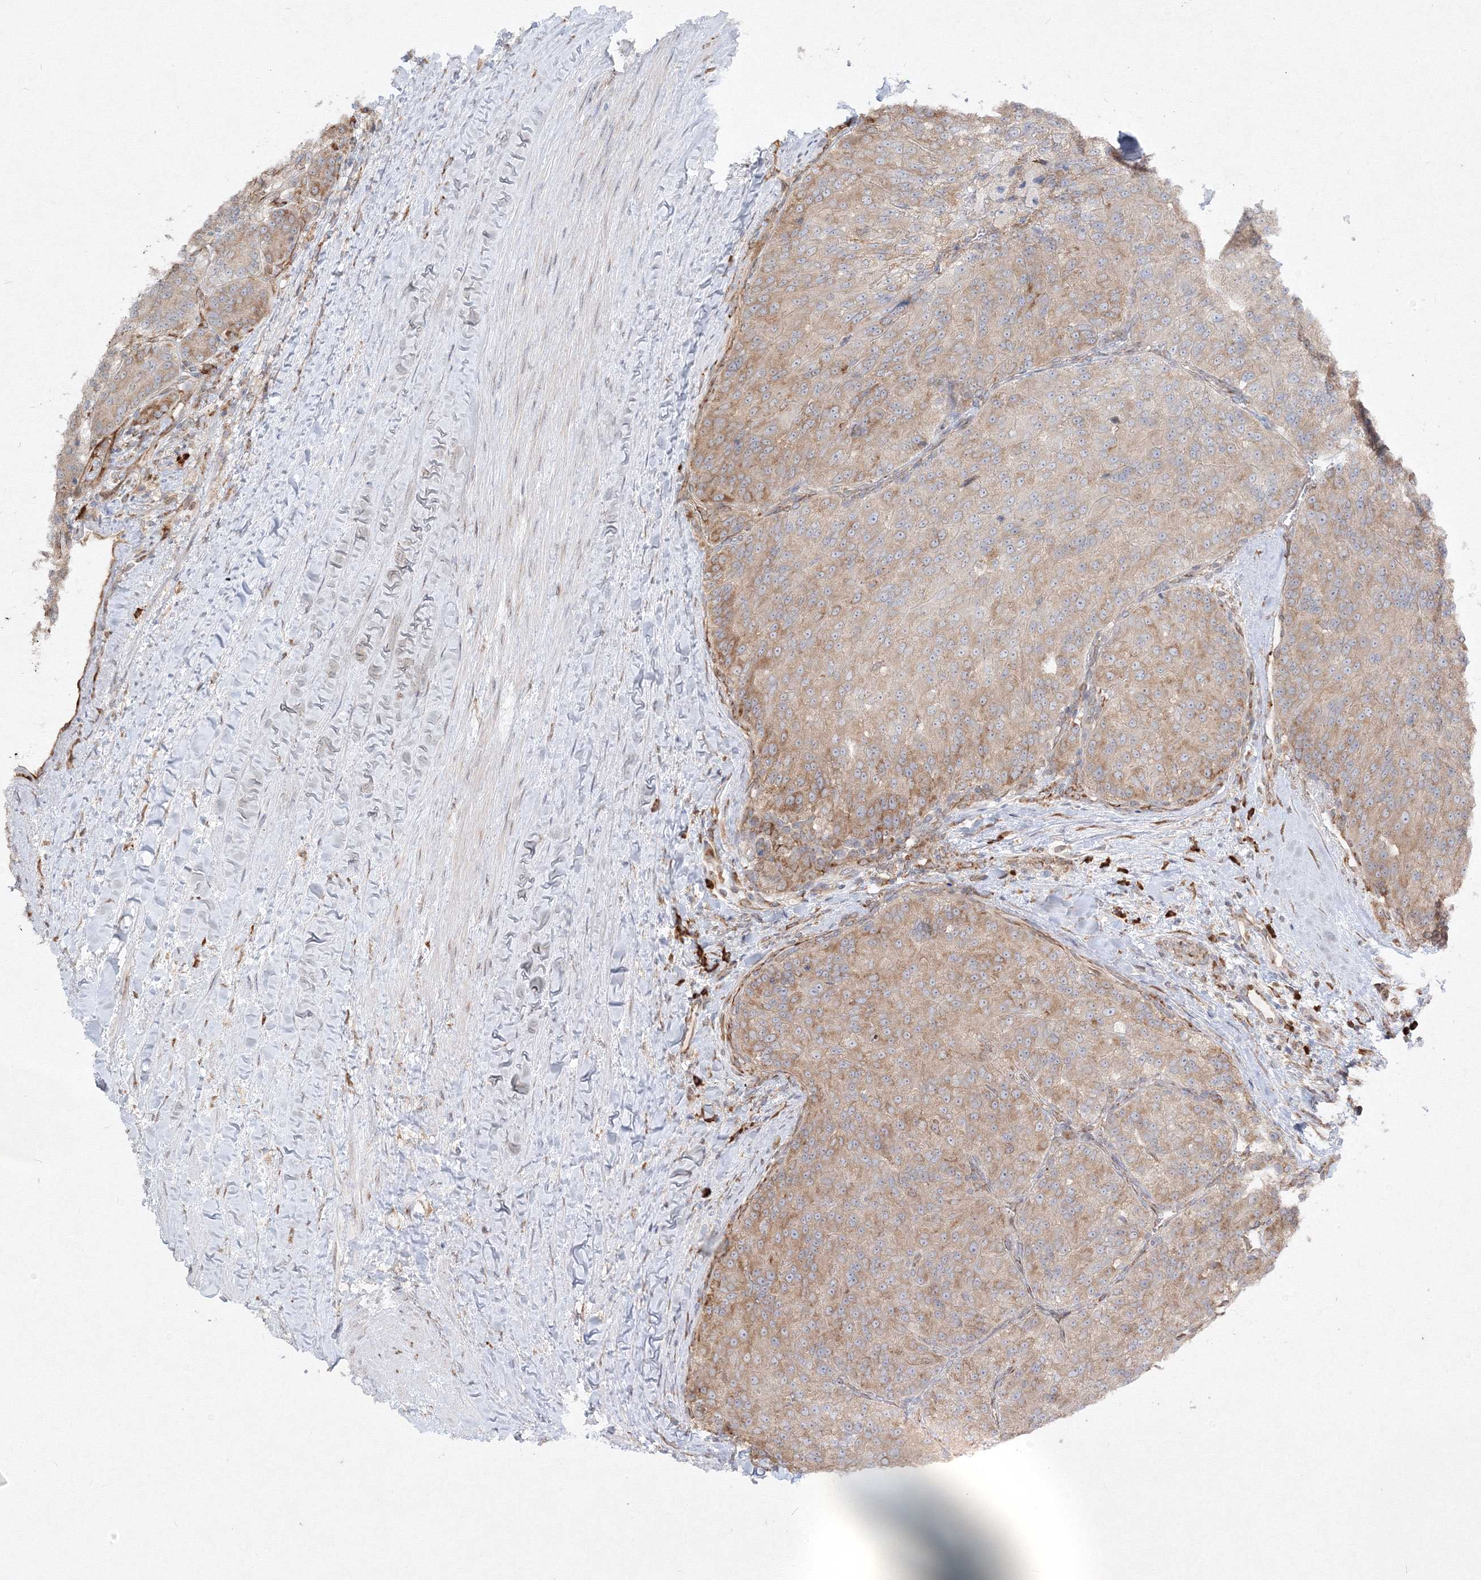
{"staining": {"intensity": "moderate", "quantity": "<25%", "location": "cytoplasmic/membranous"}, "tissue": "renal cancer", "cell_type": "Tumor cells", "image_type": "cancer", "snomed": [{"axis": "morphology", "description": "Adenocarcinoma, NOS"}, {"axis": "topography", "description": "Kidney"}], "caption": "Renal cancer stained for a protein exhibits moderate cytoplasmic/membranous positivity in tumor cells. The protein is stained brown, and the nuclei are stained in blue (DAB (3,3'-diaminobenzidine) IHC with brightfield microscopy, high magnification).", "gene": "FBXL8", "patient": {"sex": "female", "age": 63}}